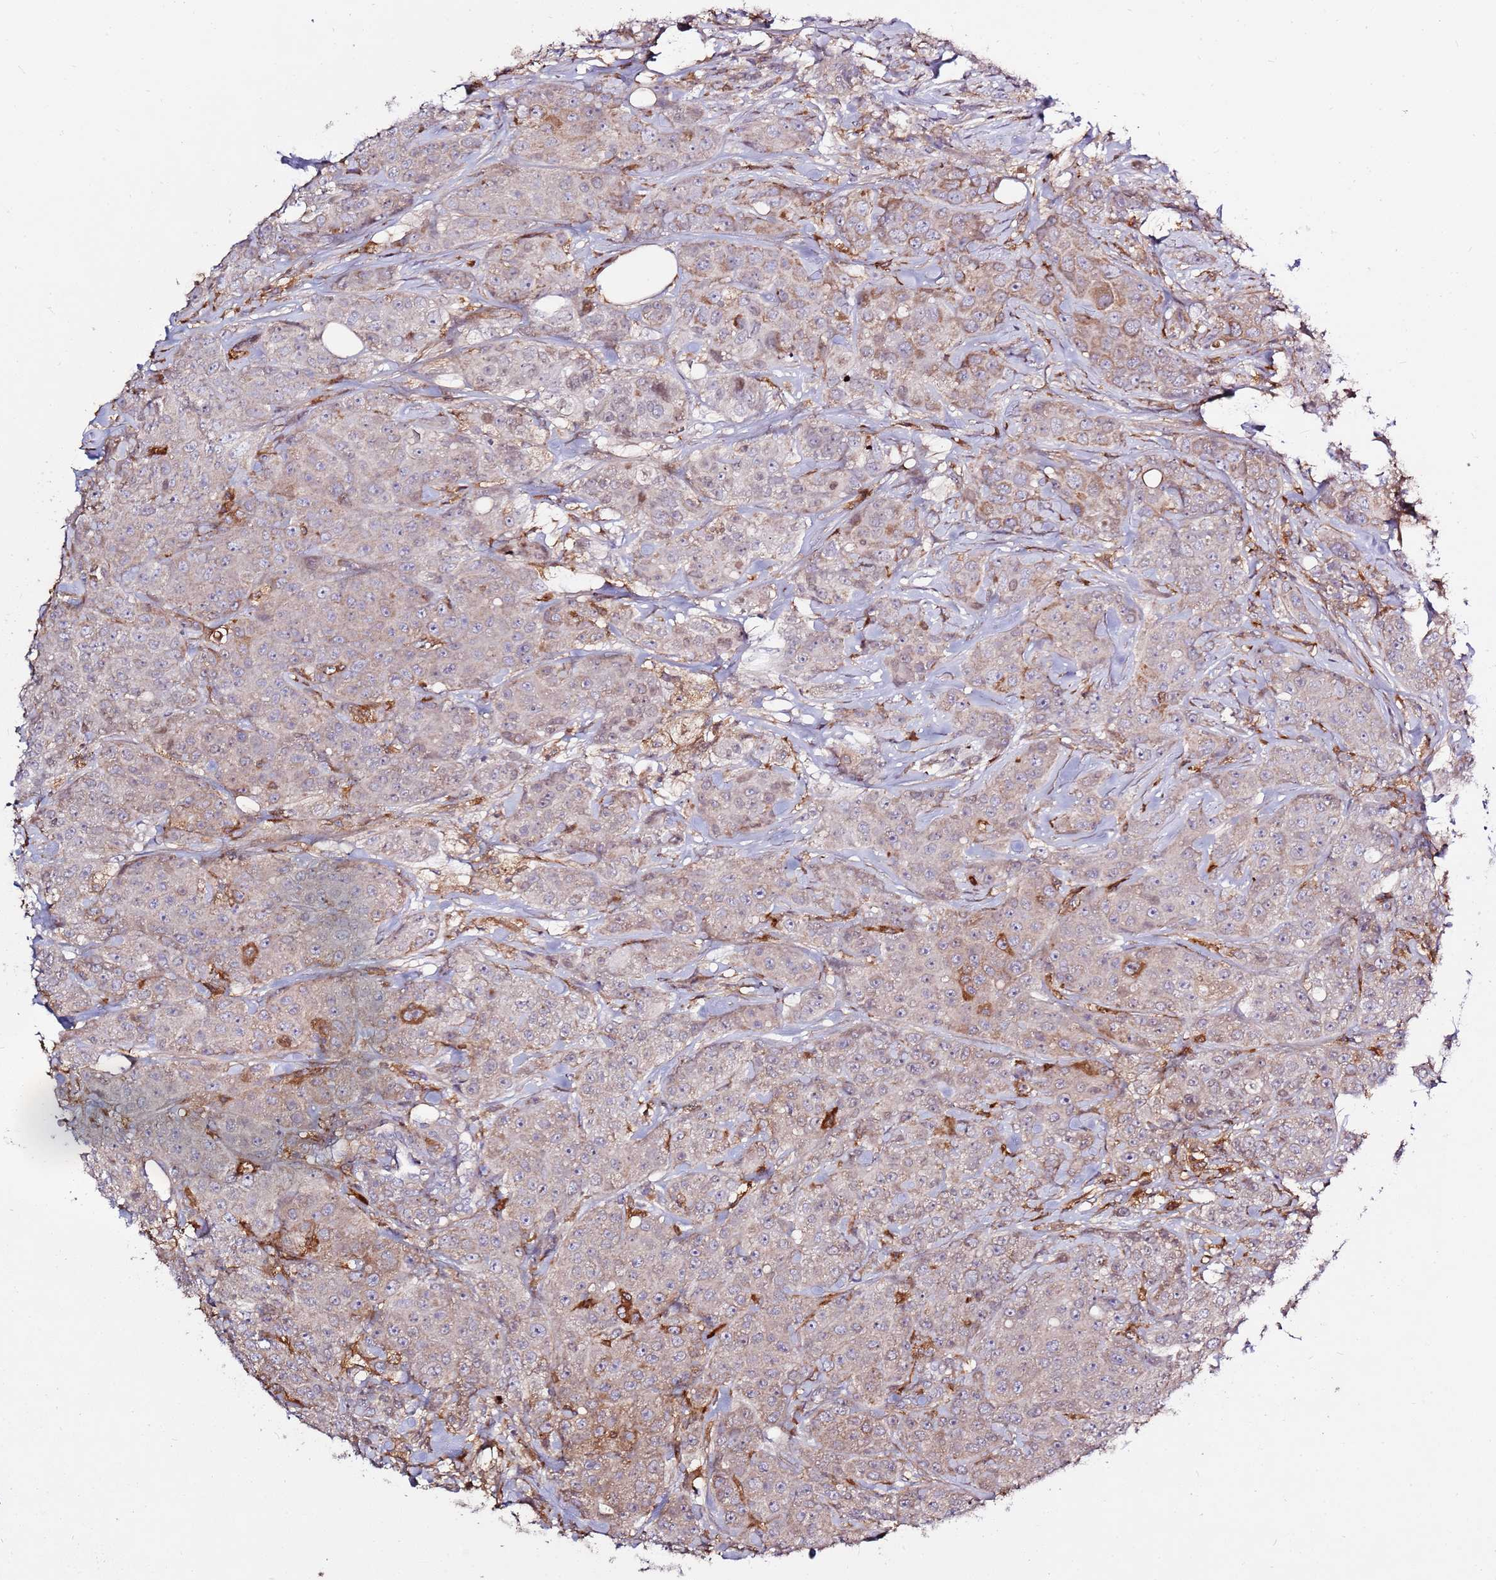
{"staining": {"intensity": "weak", "quantity": "25%-75%", "location": "cytoplasmic/membranous"}, "tissue": "breast cancer", "cell_type": "Tumor cells", "image_type": "cancer", "snomed": [{"axis": "morphology", "description": "Duct carcinoma"}, {"axis": "topography", "description": "Breast"}], "caption": "Tumor cells display low levels of weak cytoplasmic/membranous staining in about 25%-75% of cells in infiltrating ductal carcinoma (breast).", "gene": "EVA1B", "patient": {"sex": "female", "age": 43}}